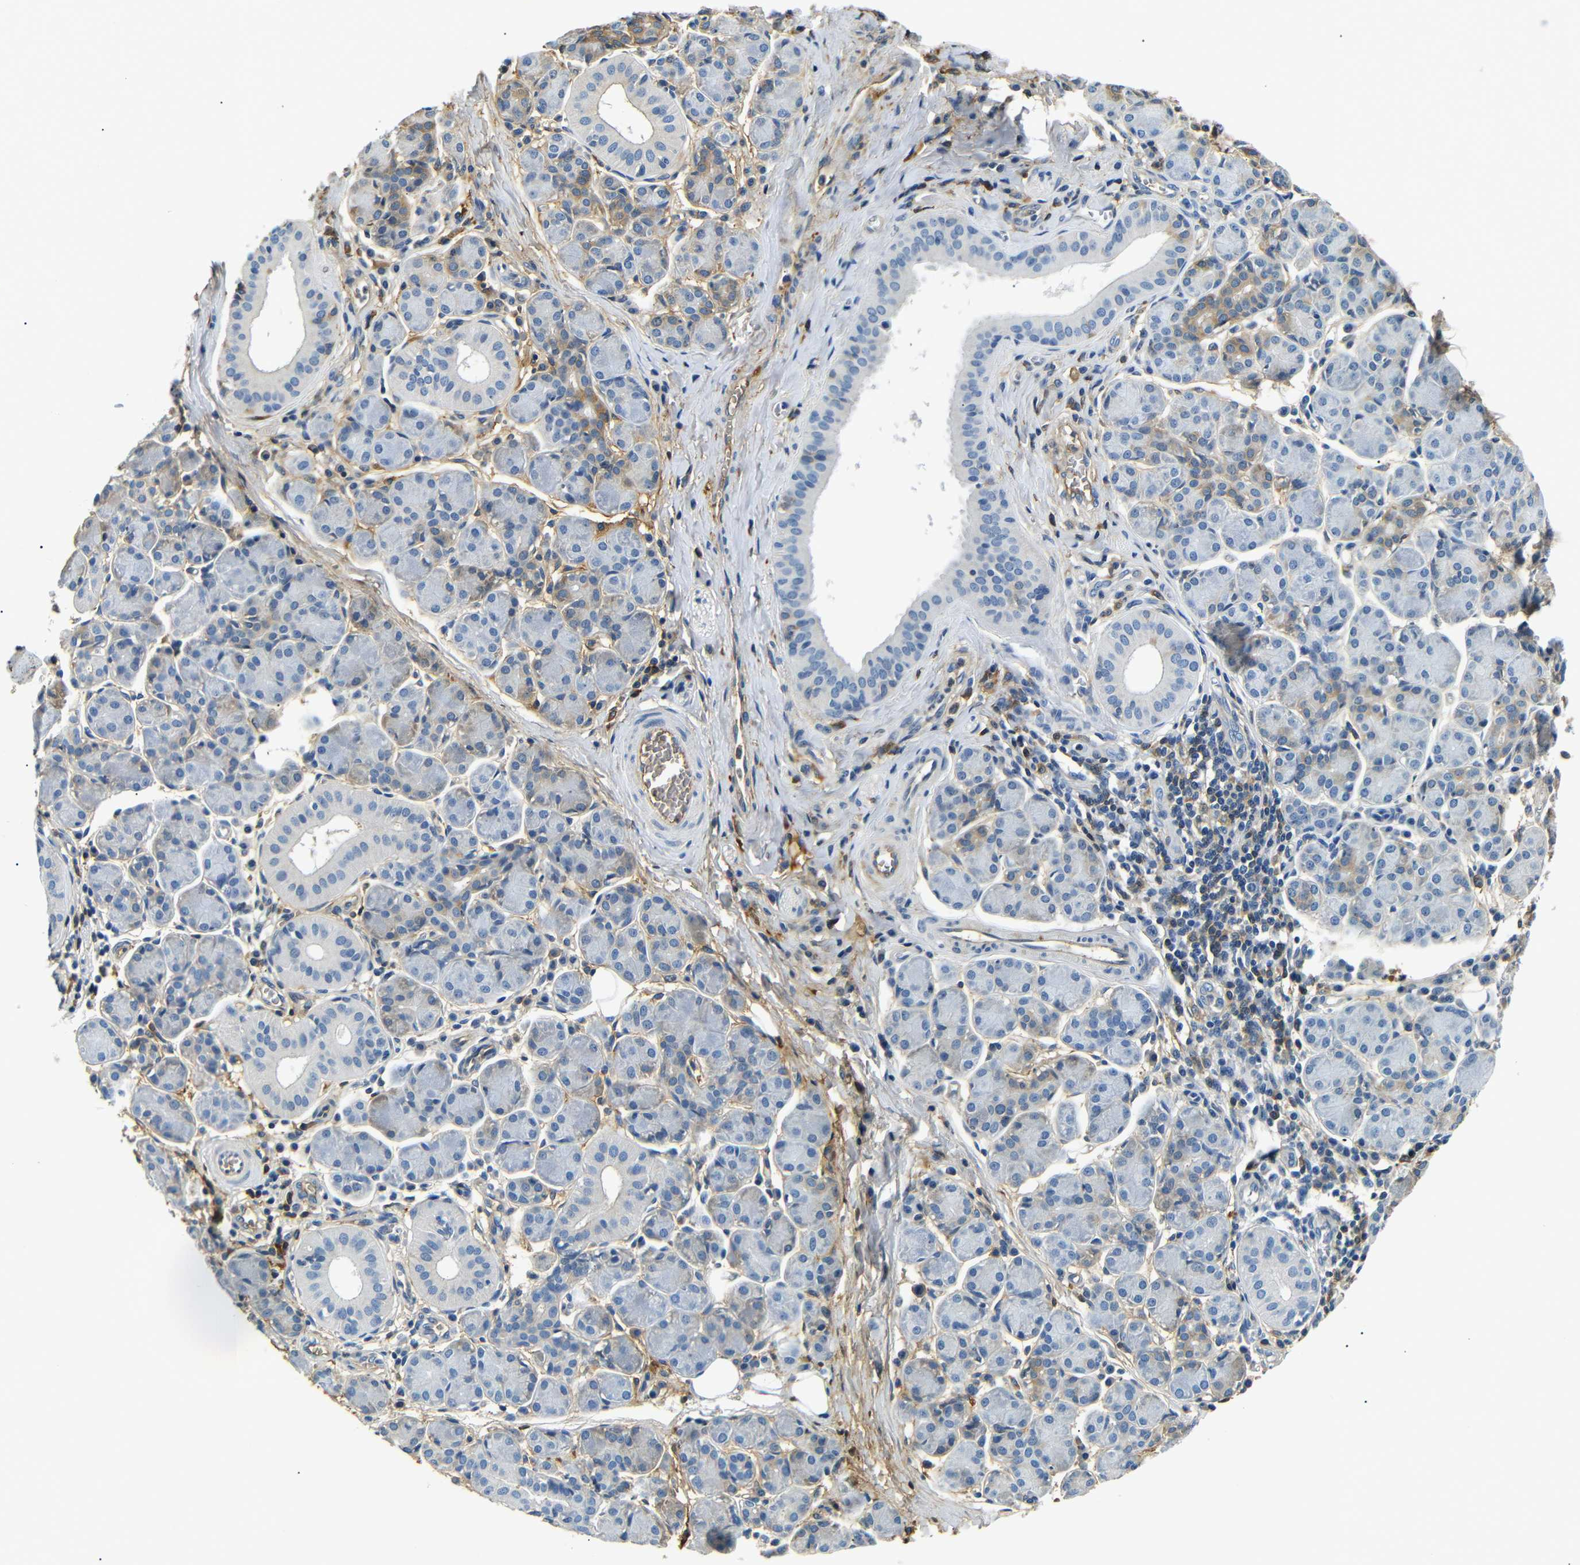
{"staining": {"intensity": "weak", "quantity": "<25%", "location": "cytoplasmic/membranous"}, "tissue": "salivary gland", "cell_type": "Glandular cells", "image_type": "normal", "snomed": [{"axis": "morphology", "description": "Normal tissue, NOS"}, {"axis": "morphology", "description": "Inflammation, NOS"}, {"axis": "topography", "description": "Lymph node"}, {"axis": "topography", "description": "Salivary gland"}], "caption": "This photomicrograph is of unremarkable salivary gland stained with immunohistochemistry (IHC) to label a protein in brown with the nuclei are counter-stained blue. There is no staining in glandular cells. The staining was performed using DAB to visualize the protein expression in brown, while the nuclei were stained in blue with hematoxylin (Magnification: 20x).", "gene": "LHCGR", "patient": {"sex": "male", "age": 3}}